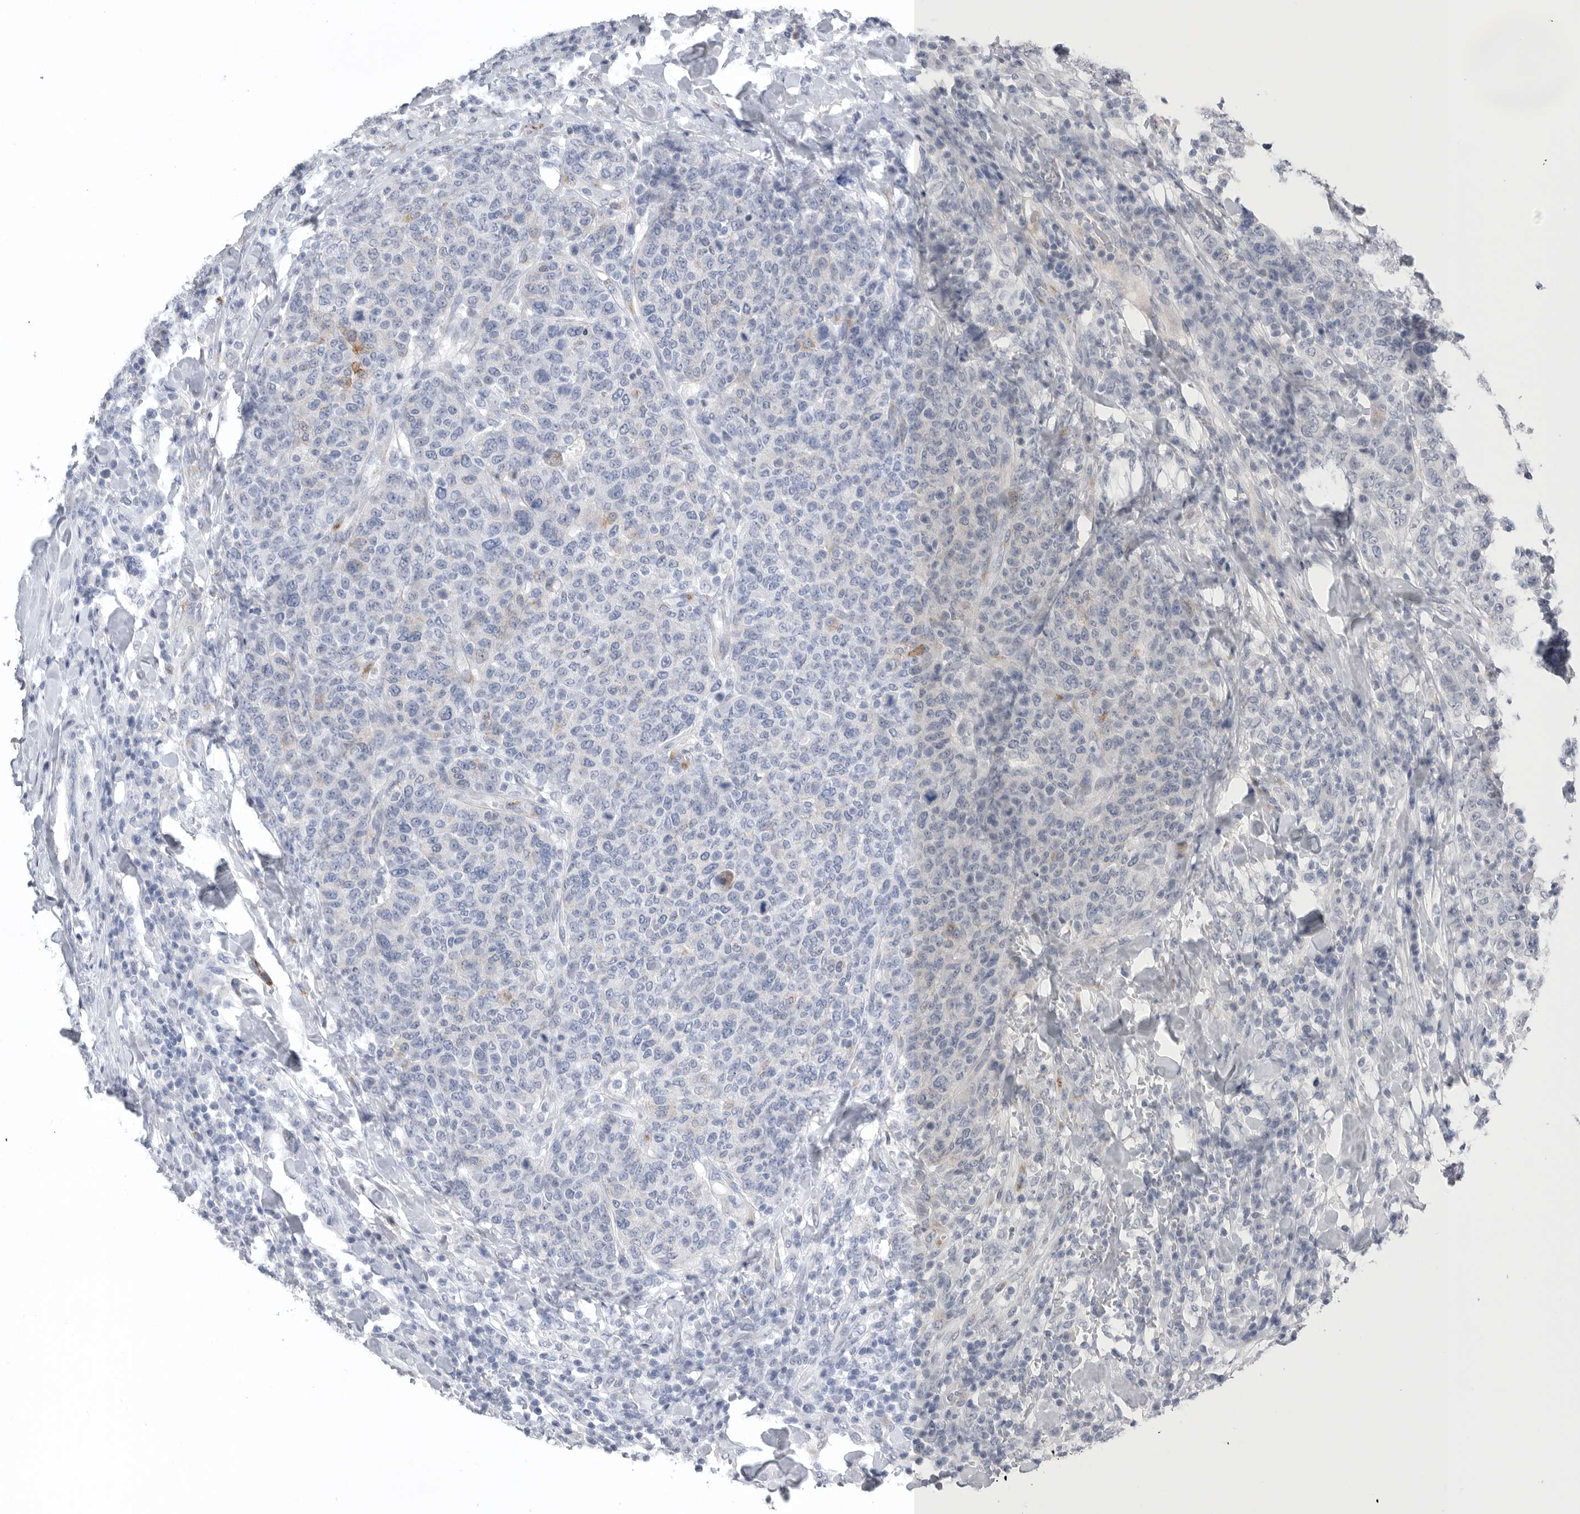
{"staining": {"intensity": "negative", "quantity": "none", "location": "none"}, "tissue": "breast cancer", "cell_type": "Tumor cells", "image_type": "cancer", "snomed": [{"axis": "morphology", "description": "Duct carcinoma"}, {"axis": "topography", "description": "Breast"}], "caption": "An image of breast intraductal carcinoma stained for a protein demonstrates no brown staining in tumor cells.", "gene": "TIMP1", "patient": {"sex": "female", "age": 37}}